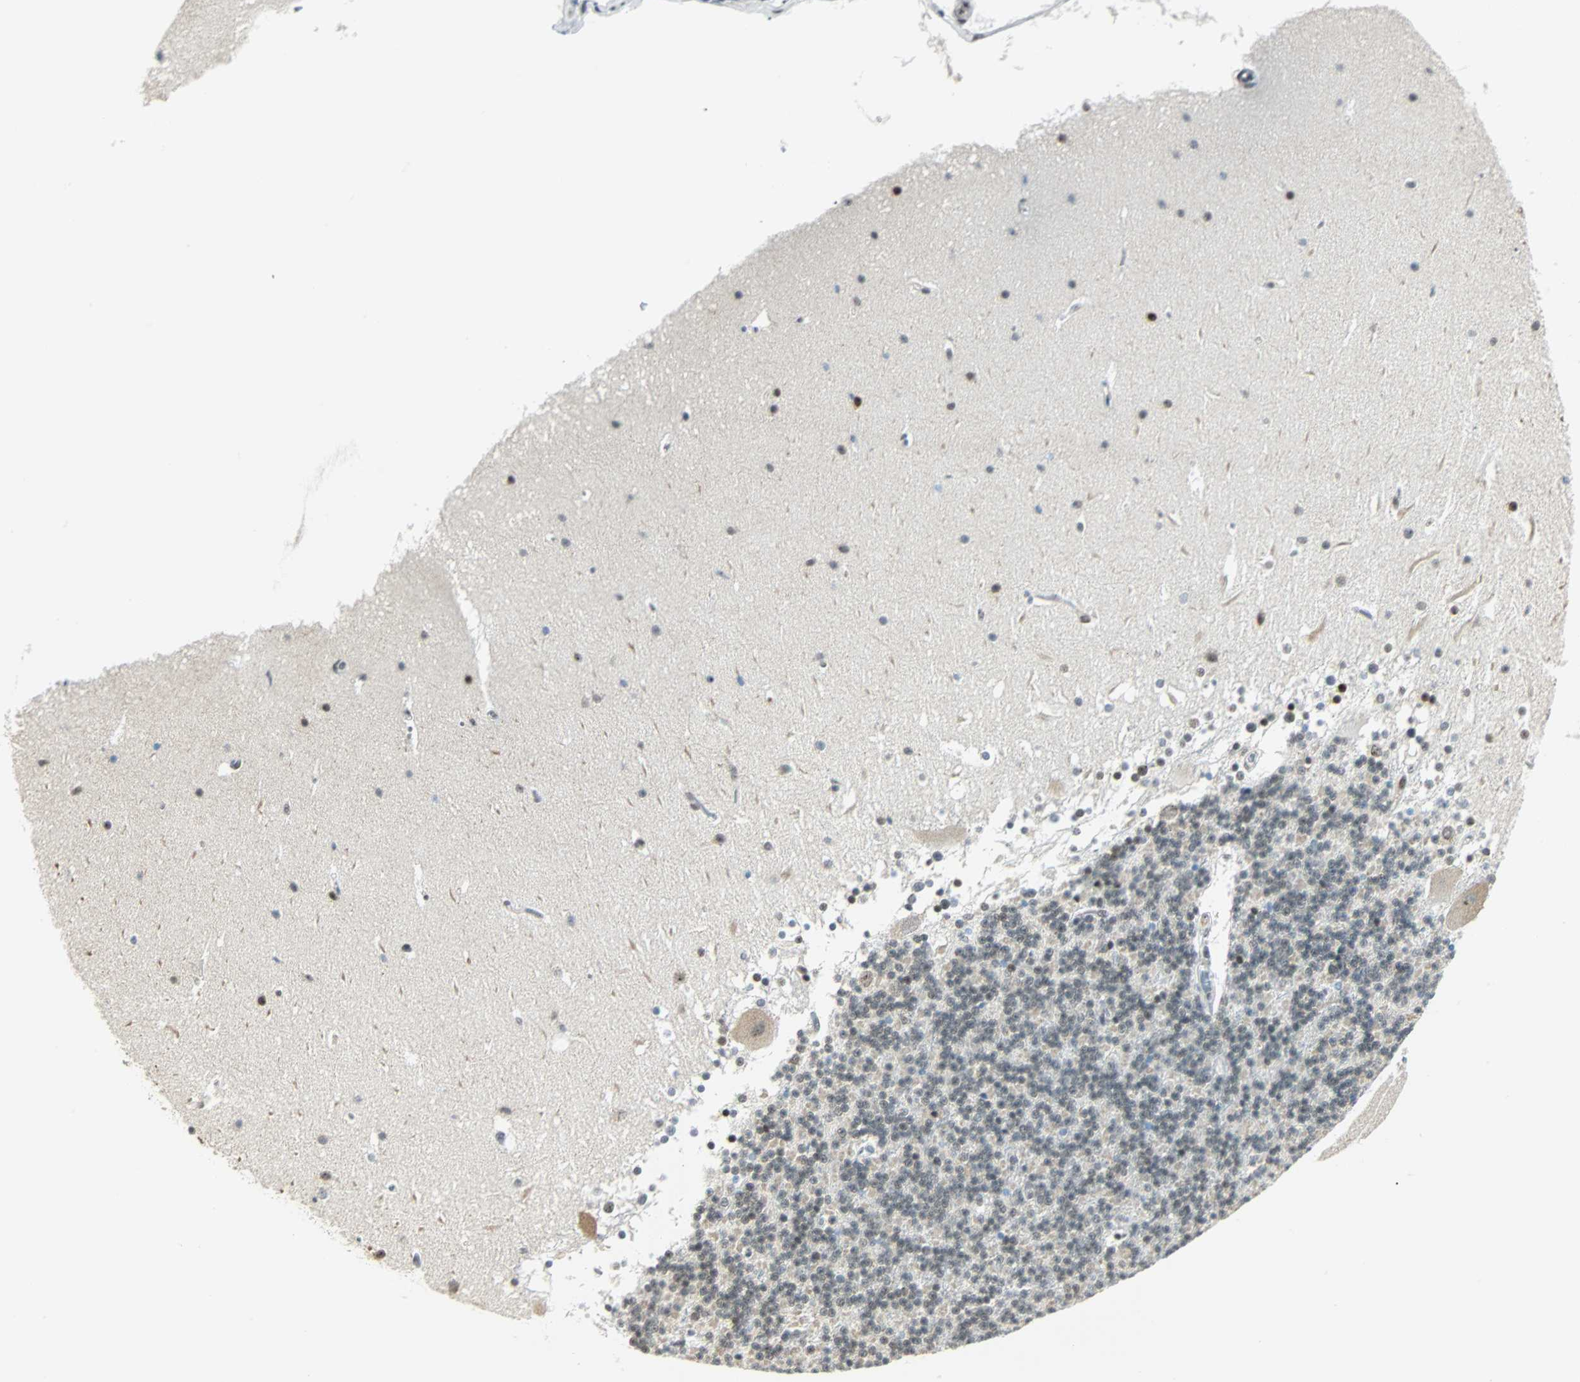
{"staining": {"intensity": "weak", "quantity": "<25%", "location": "nuclear"}, "tissue": "cerebellum", "cell_type": "Cells in granular layer", "image_type": "normal", "snomed": [{"axis": "morphology", "description": "Normal tissue, NOS"}, {"axis": "topography", "description": "Cerebellum"}], "caption": "The photomicrograph demonstrates no staining of cells in granular layer in normal cerebellum.", "gene": "NELFE", "patient": {"sex": "female", "age": 19}}